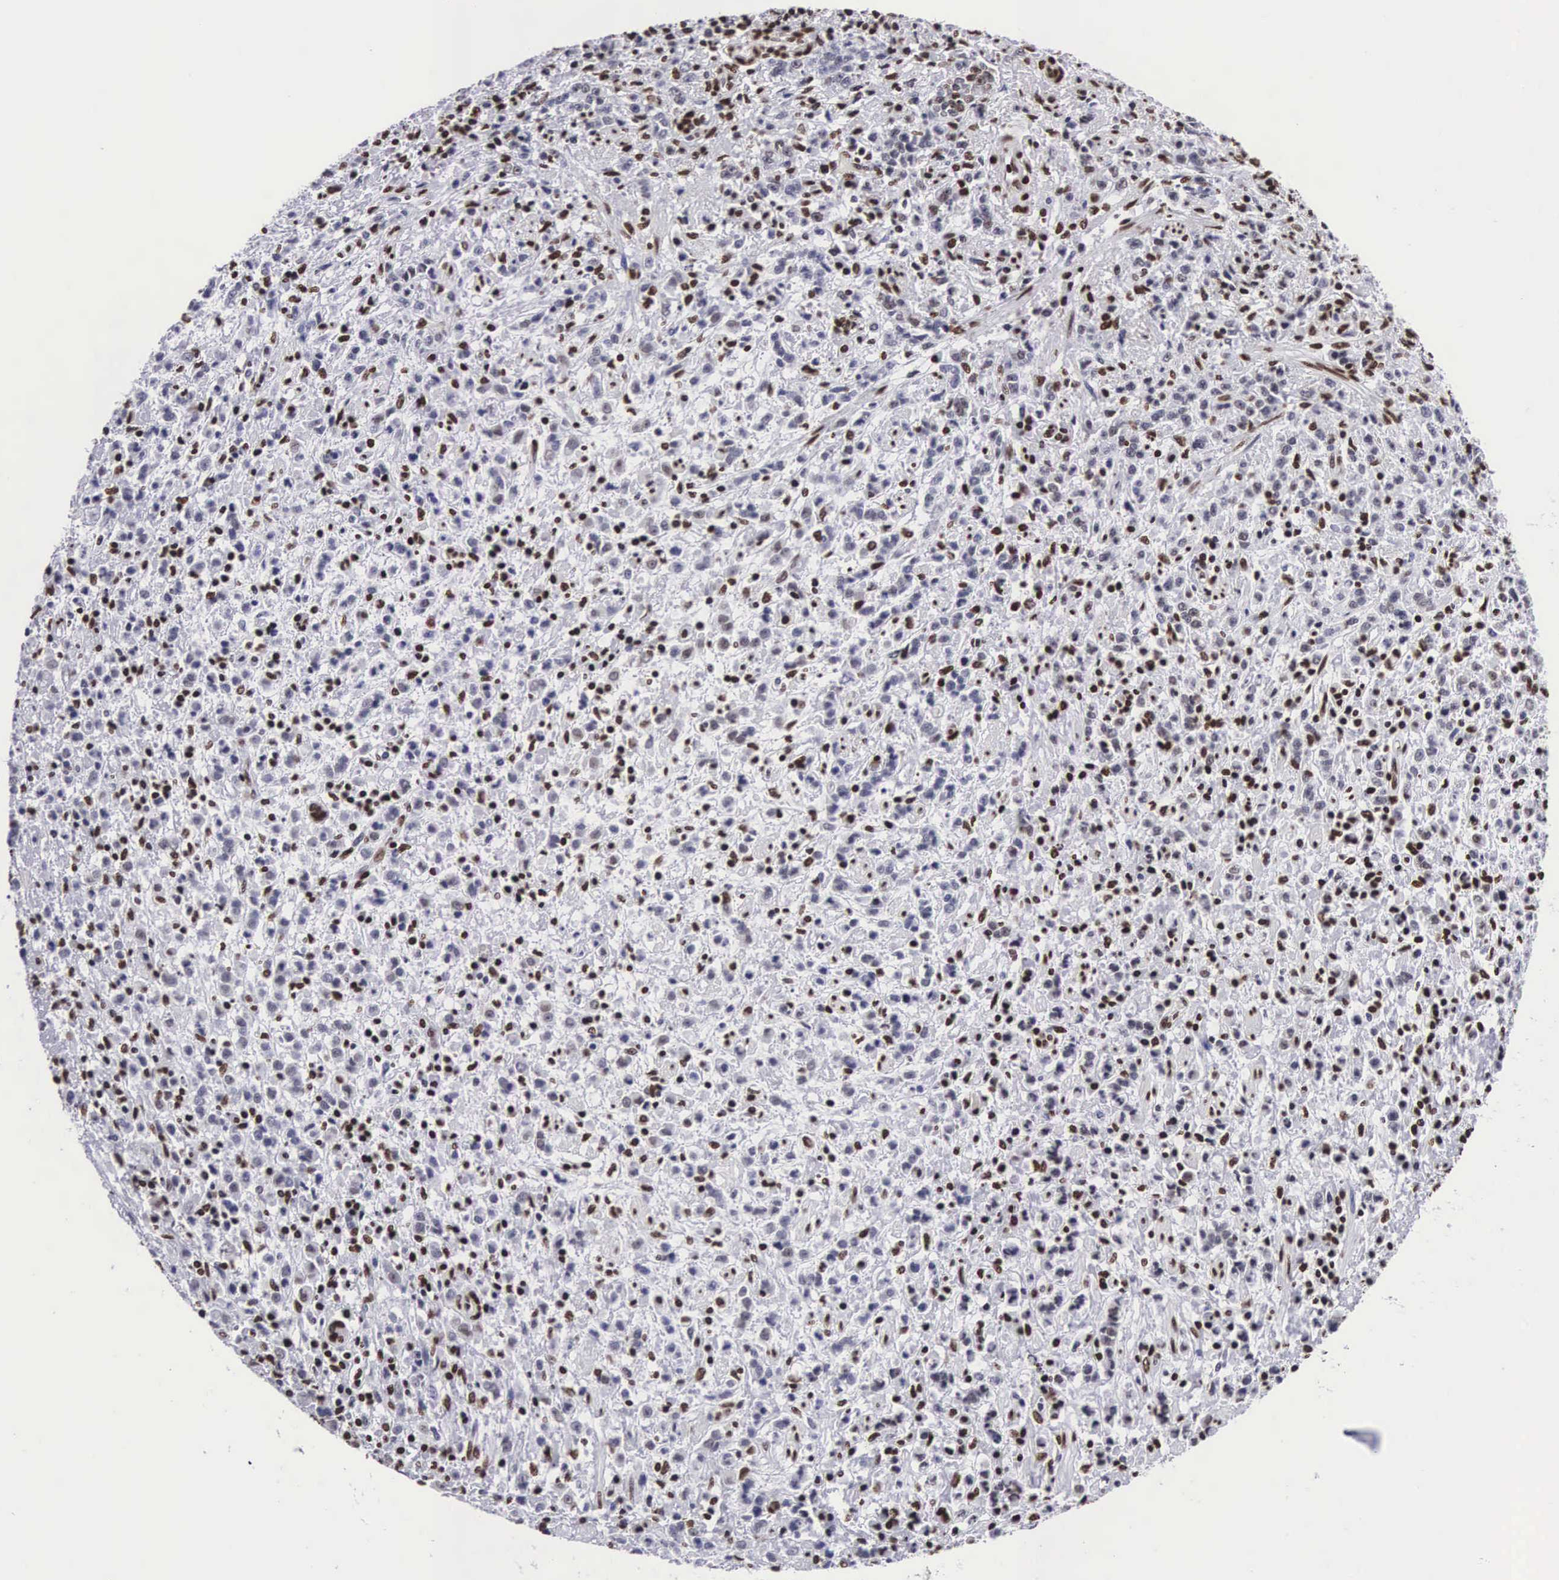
{"staining": {"intensity": "weak", "quantity": "25%-75%", "location": "nuclear"}, "tissue": "stomach cancer", "cell_type": "Tumor cells", "image_type": "cancer", "snomed": [{"axis": "morphology", "description": "Adenocarcinoma, NOS"}, {"axis": "topography", "description": "Stomach, lower"}], "caption": "Stomach adenocarcinoma was stained to show a protein in brown. There is low levels of weak nuclear staining in approximately 25%-75% of tumor cells.", "gene": "MECP2", "patient": {"sex": "male", "age": 88}}